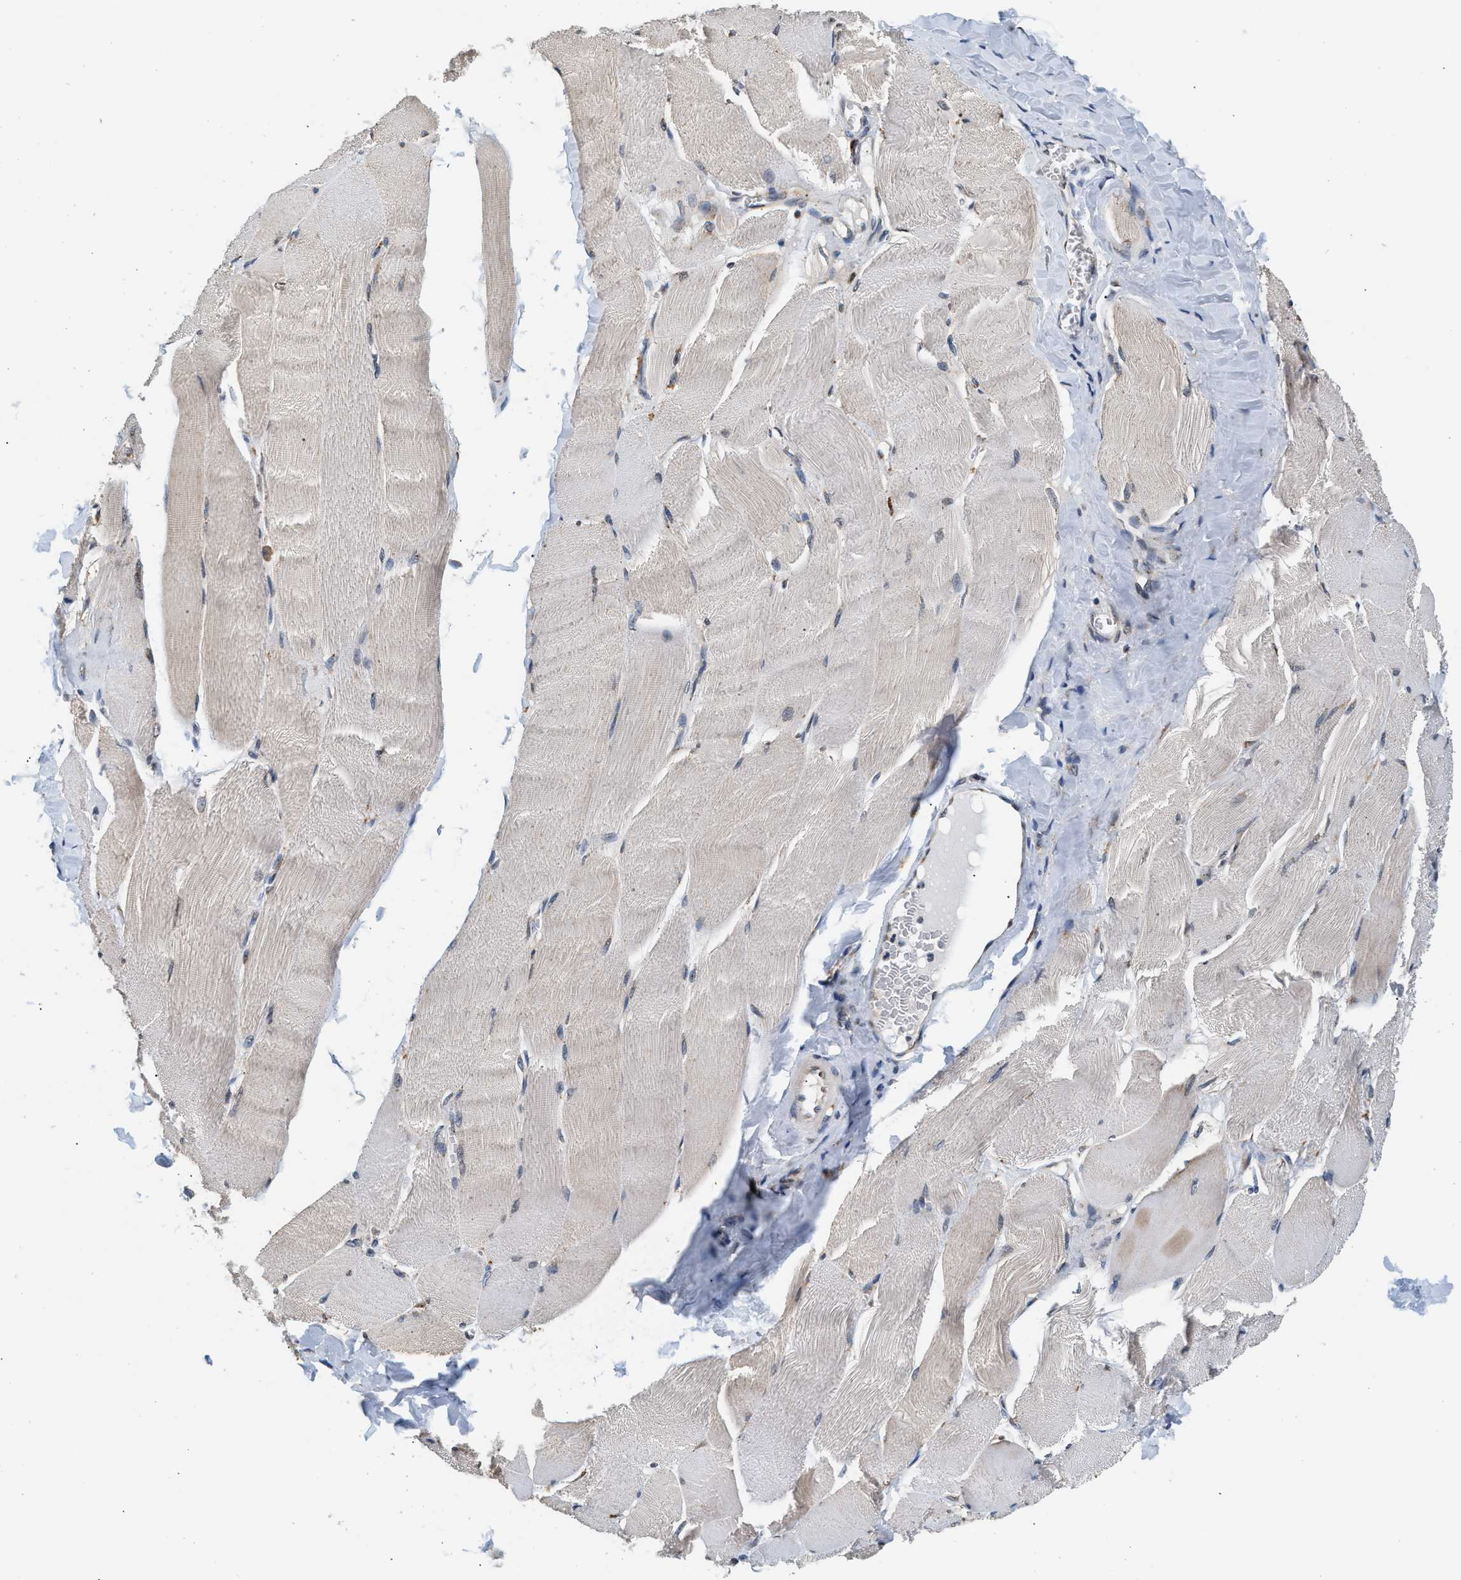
{"staining": {"intensity": "weak", "quantity": "<25%", "location": "cytoplasmic/membranous"}, "tissue": "skeletal muscle", "cell_type": "Myocytes", "image_type": "normal", "snomed": [{"axis": "morphology", "description": "Normal tissue, NOS"}, {"axis": "morphology", "description": "Squamous cell carcinoma, NOS"}, {"axis": "topography", "description": "Skeletal muscle"}], "caption": "IHC image of normal human skeletal muscle stained for a protein (brown), which displays no positivity in myocytes.", "gene": "KCNMB2", "patient": {"sex": "male", "age": 51}}